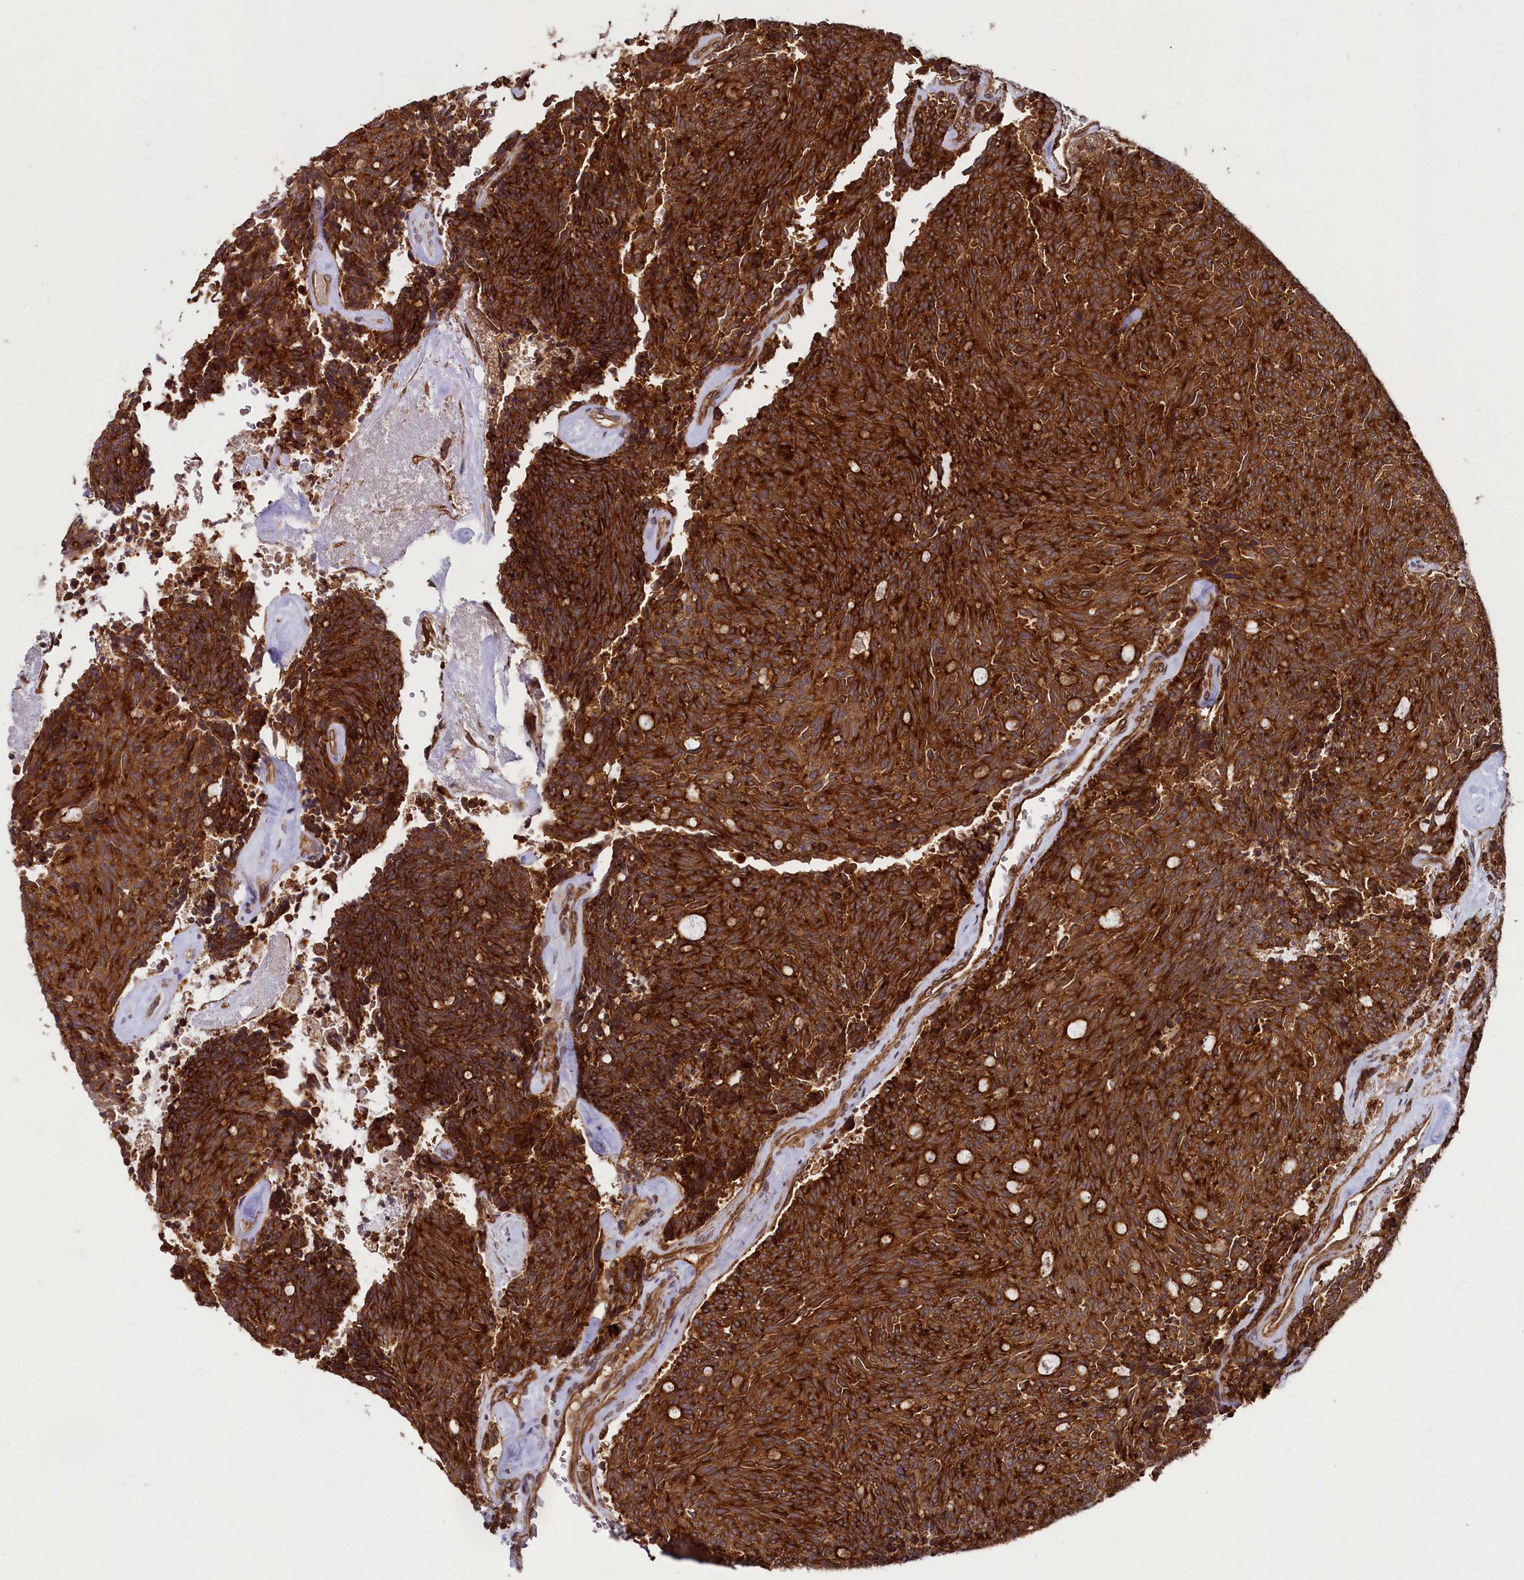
{"staining": {"intensity": "strong", "quantity": ">75%", "location": "cytoplasmic/membranous"}, "tissue": "carcinoid", "cell_type": "Tumor cells", "image_type": "cancer", "snomed": [{"axis": "morphology", "description": "Carcinoid, malignant, NOS"}, {"axis": "topography", "description": "Pancreas"}], "caption": "Immunohistochemistry (IHC) of human carcinoid reveals high levels of strong cytoplasmic/membranous staining in about >75% of tumor cells.", "gene": "SVIP", "patient": {"sex": "female", "age": 54}}